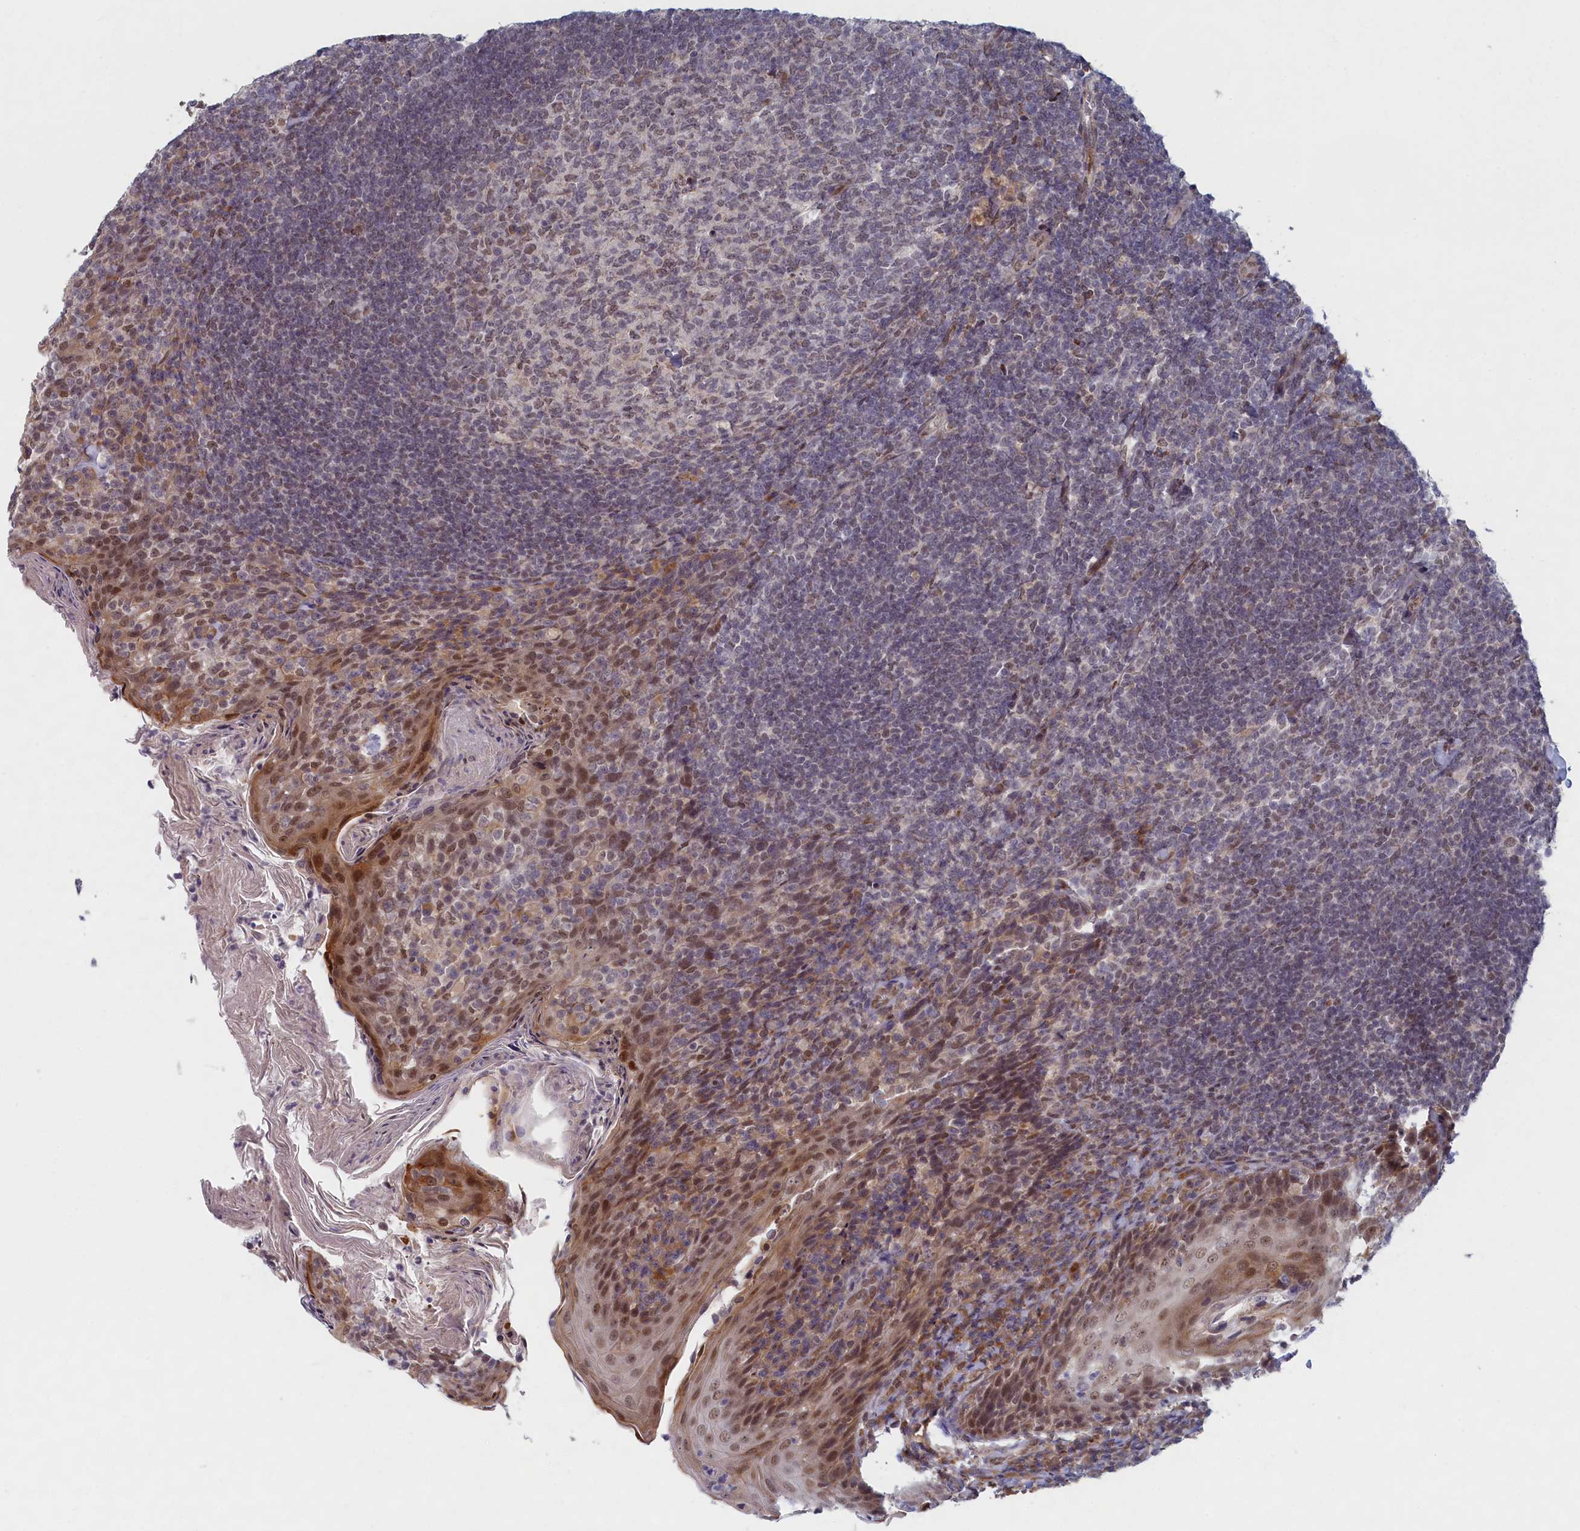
{"staining": {"intensity": "weak", "quantity": "<25%", "location": "nuclear"}, "tissue": "tonsil", "cell_type": "Germinal center cells", "image_type": "normal", "snomed": [{"axis": "morphology", "description": "Normal tissue, NOS"}, {"axis": "topography", "description": "Tonsil"}], "caption": "This is a image of immunohistochemistry (IHC) staining of unremarkable tonsil, which shows no positivity in germinal center cells.", "gene": "DNAJC17", "patient": {"sex": "female", "age": 10}}